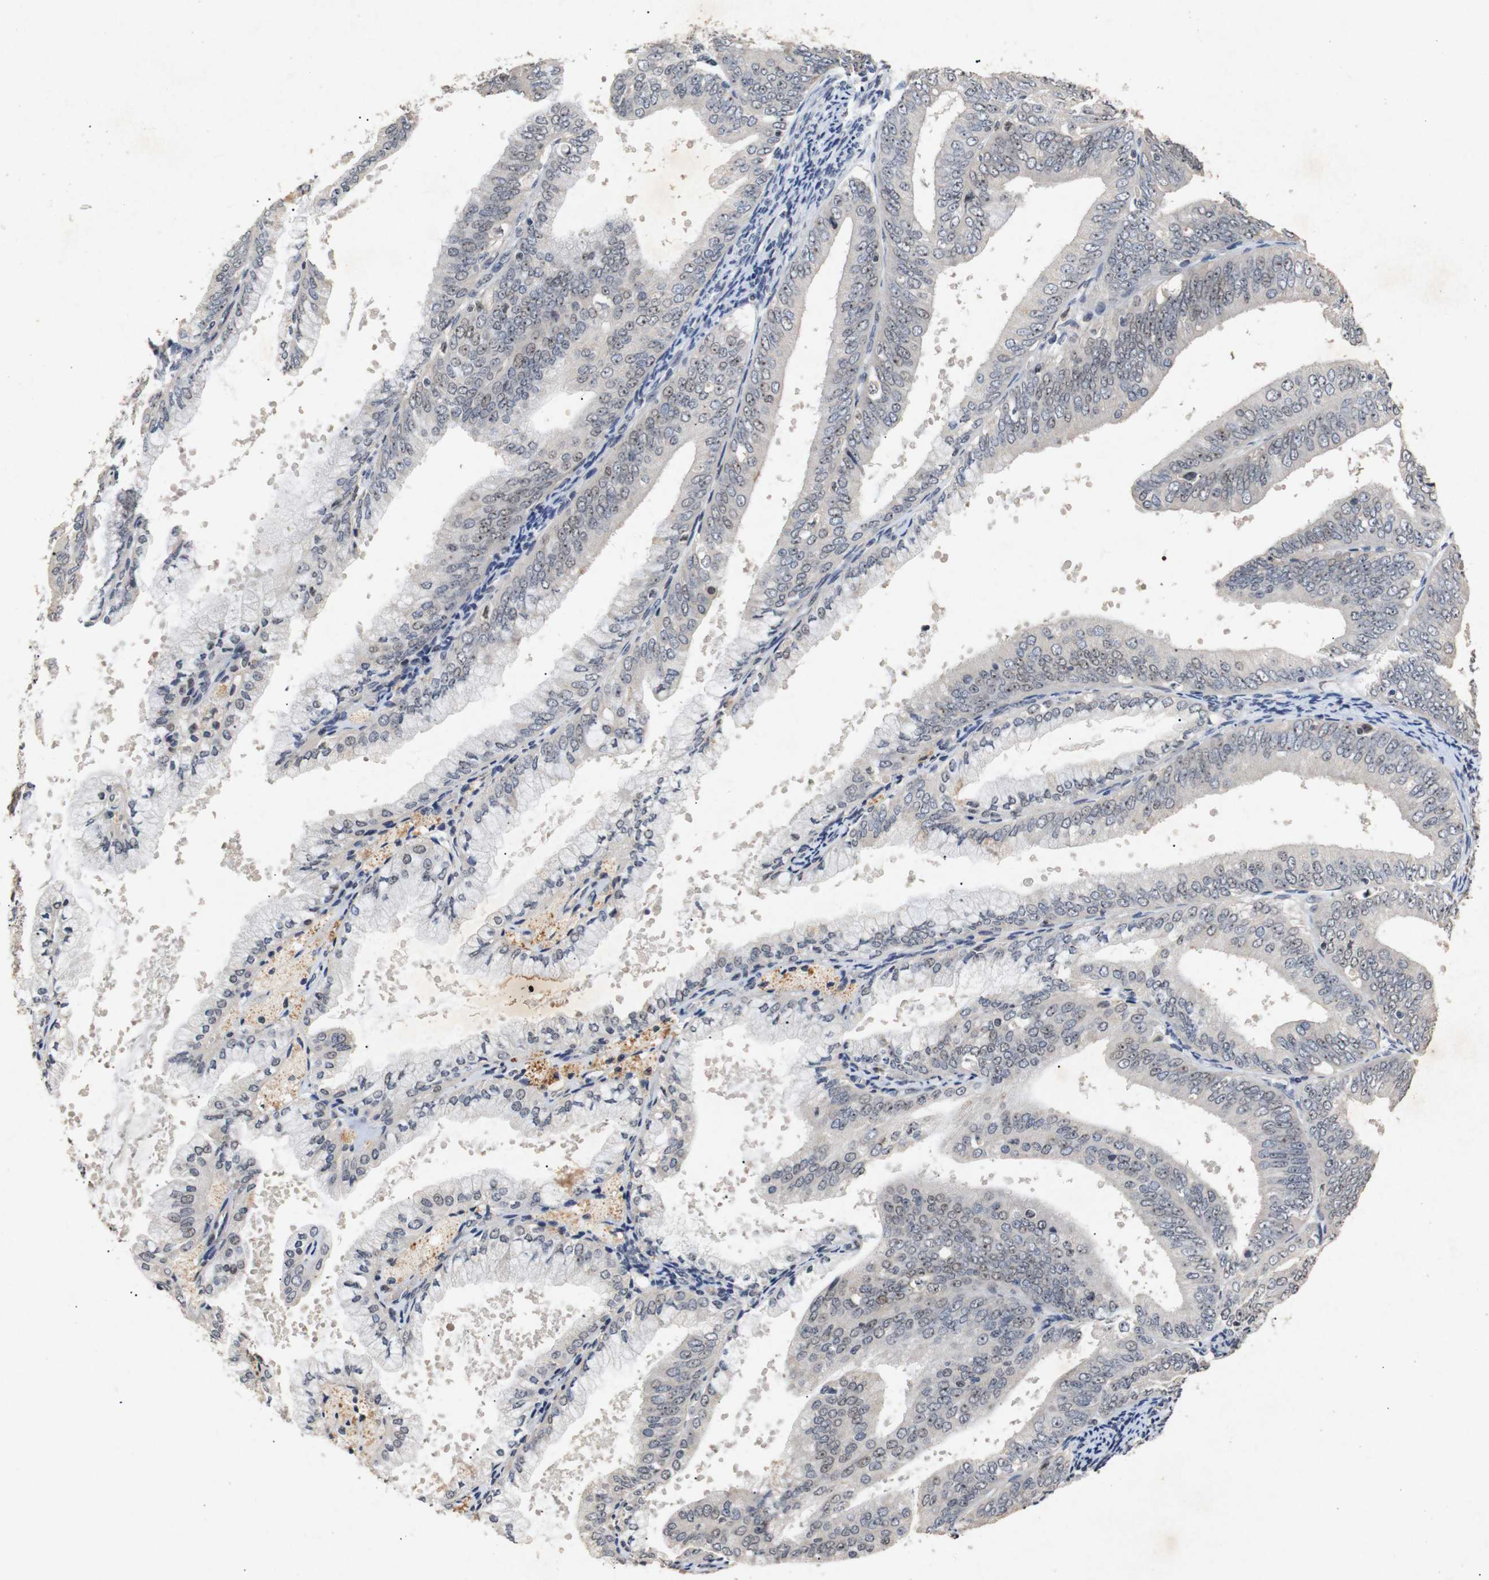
{"staining": {"intensity": "weak", "quantity": "25%-75%", "location": "nuclear"}, "tissue": "endometrial cancer", "cell_type": "Tumor cells", "image_type": "cancer", "snomed": [{"axis": "morphology", "description": "Adenocarcinoma, NOS"}, {"axis": "topography", "description": "Endometrium"}], "caption": "Protein analysis of endometrial cancer (adenocarcinoma) tissue exhibits weak nuclear staining in about 25%-75% of tumor cells.", "gene": "PARN", "patient": {"sex": "female", "age": 63}}